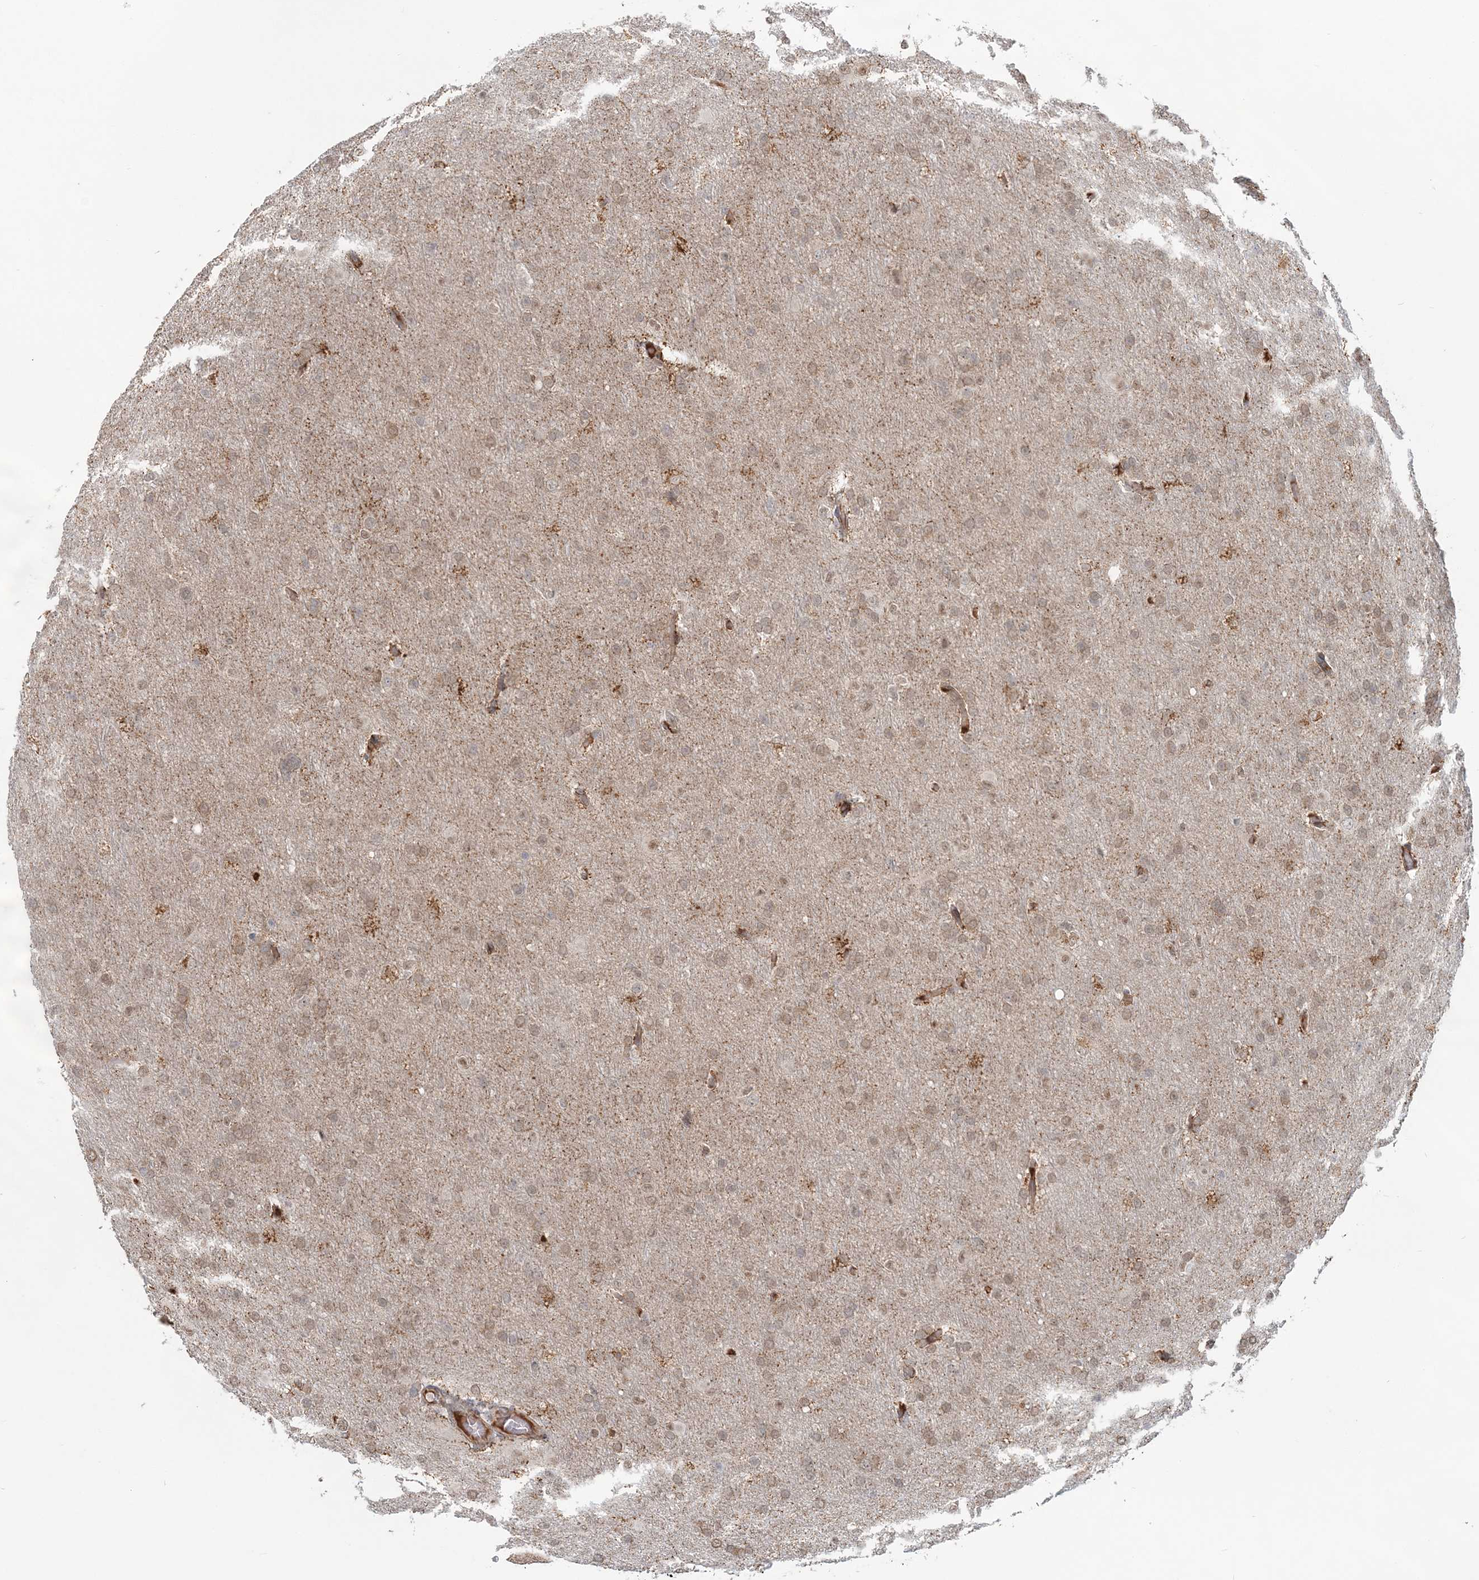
{"staining": {"intensity": "weak", "quantity": "25%-75%", "location": "cytoplasmic/membranous,nuclear"}, "tissue": "glioma", "cell_type": "Tumor cells", "image_type": "cancer", "snomed": [{"axis": "morphology", "description": "Glioma, malignant, High grade"}, {"axis": "topography", "description": "Cerebral cortex"}], "caption": "Weak cytoplasmic/membranous and nuclear expression for a protein is identified in approximately 25%-75% of tumor cells of malignant high-grade glioma using IHC.", "gene": "SH3PXD2A", "patient": {"sex": "female", "age": 36}}